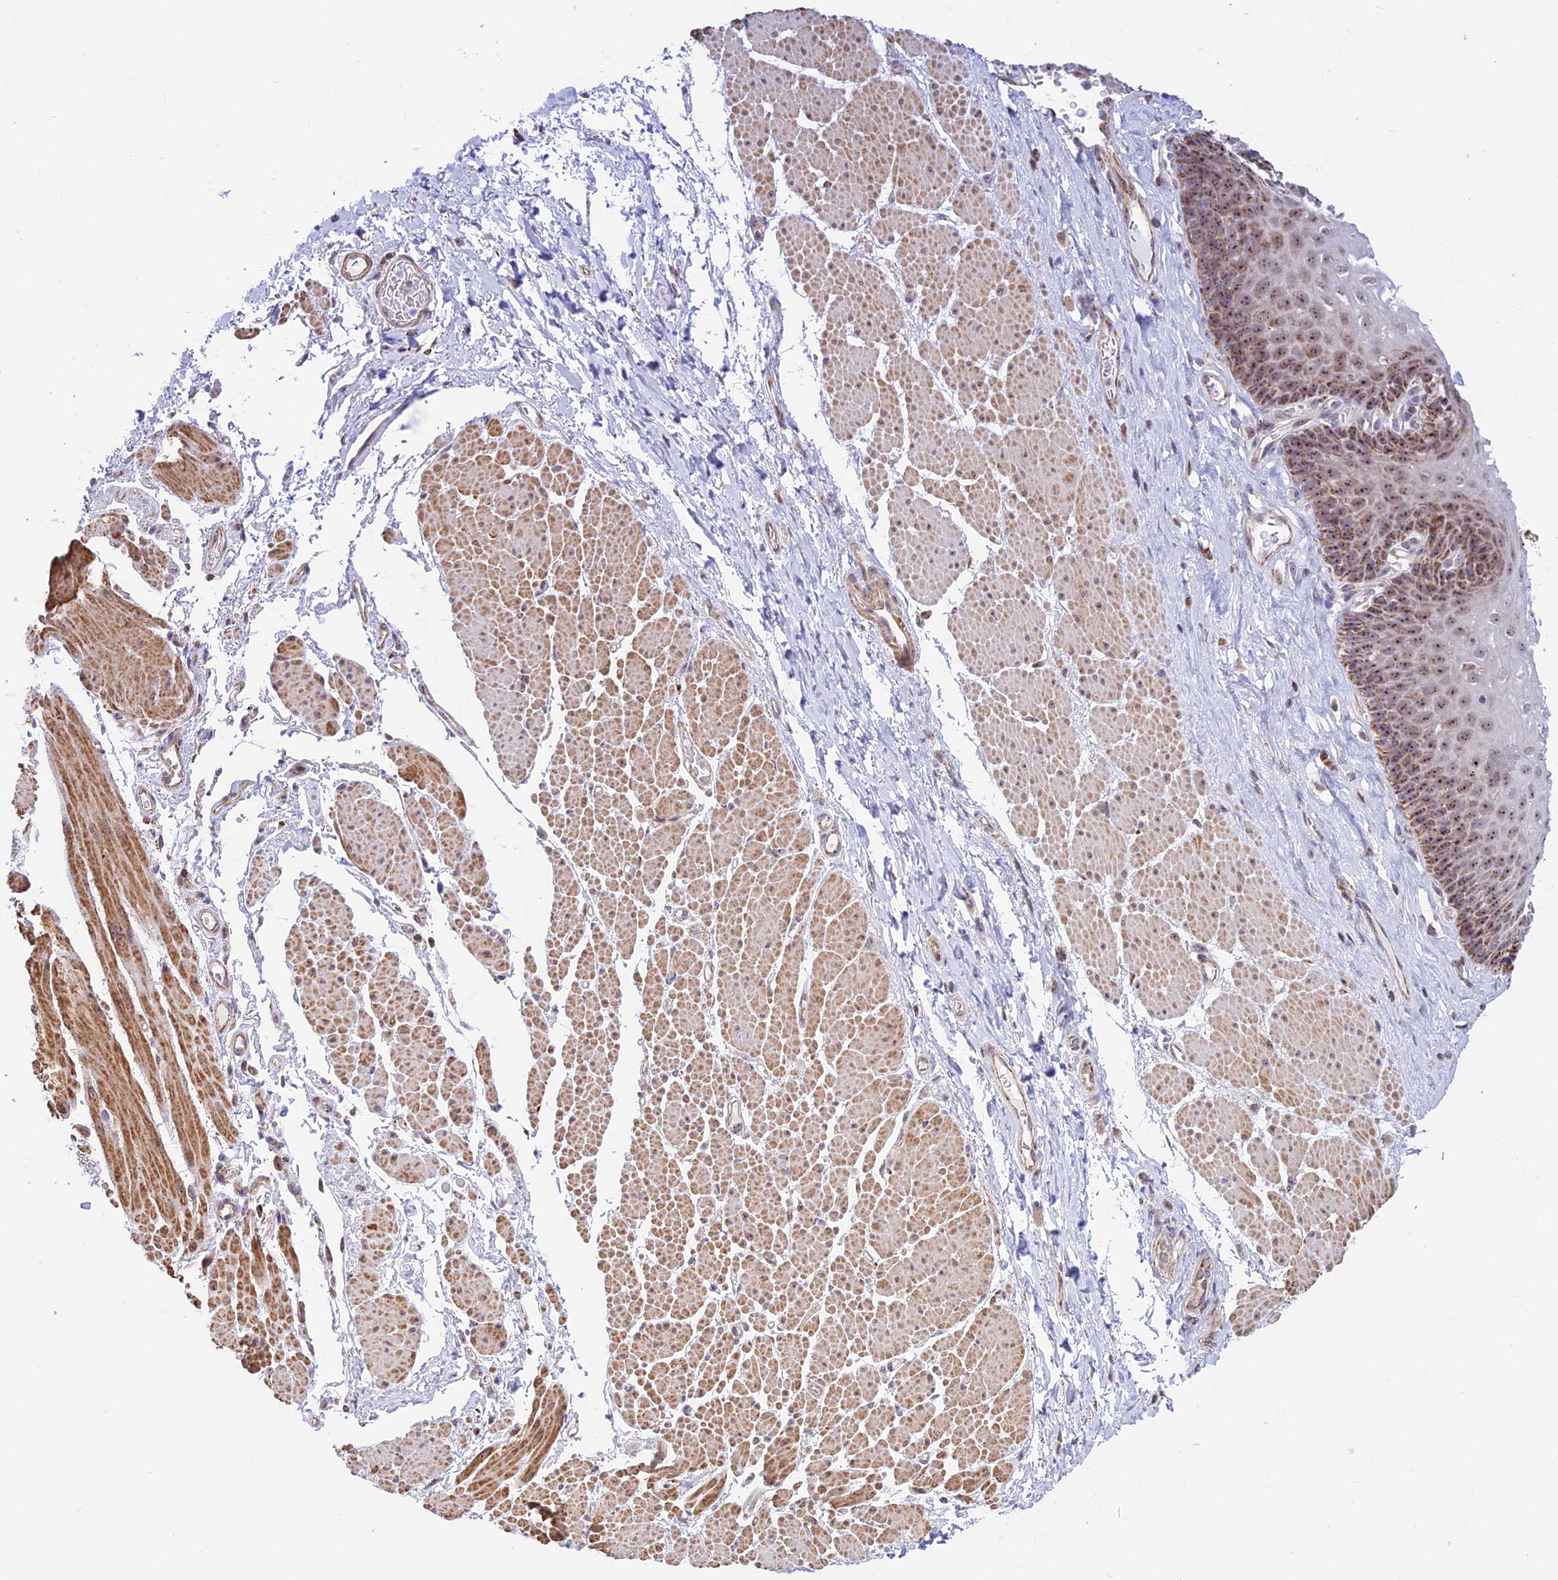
{"staining": {"intensity": "moderate", "quantity": "25%-75%", "location": "nuclear"}, "tissue": "esophagus", "cell_type": "Squamous epithelial cells", "image_type": "normal", "snomed": [{"axis": "morphology", "description": "Normal tissue, NOS"}, {"axis": "topography", "description": "Esophagus"}], "caption": "A micrograph showing moderate nuclear staining in about 25%-75% of squamous epithelial cells in benign esophagus, as visualized by brown immunohistochemical staining.", "gene": "POLR1G", "patient": {"sex": "female", "age": 66}}